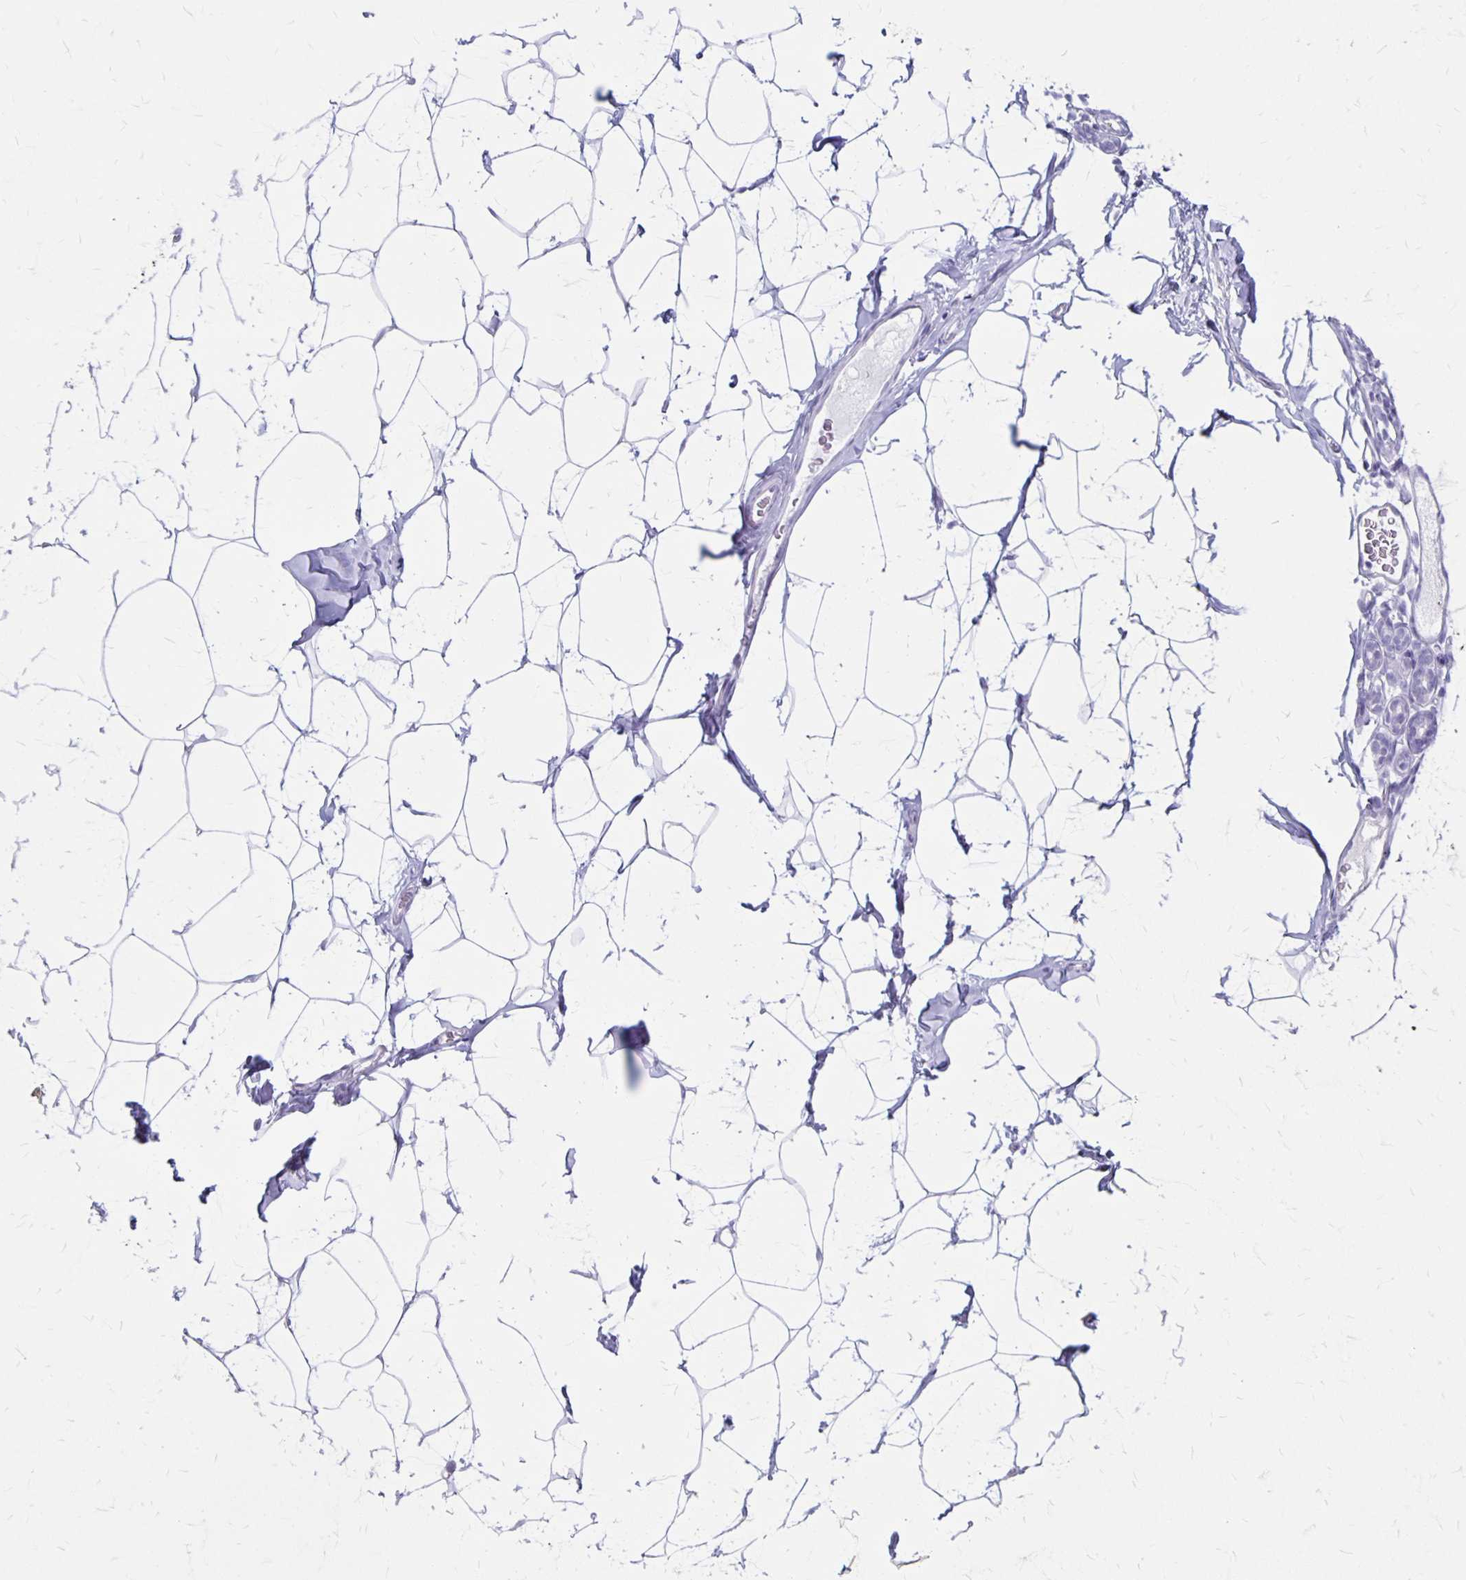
{"staining": {"intensity": "negative", "quantity": "none", "location": "none"}, "tissue": "breast", "cell_type": "Adipocytes", "image_type": "normal", "snomed": [{"axis": "morphology", "description": "Normal tissue, NOS"}, {"axis": "topography", "description": "Breast"}], "caption": "This micrograph is of unremarkable breast stained with IHC to label a protein in brown with the nuclei are counter-stained blue. There is no positivity in adipocytes.", "gene": "MAGEC2", "patient": {"sex": "female", "age": 32}}